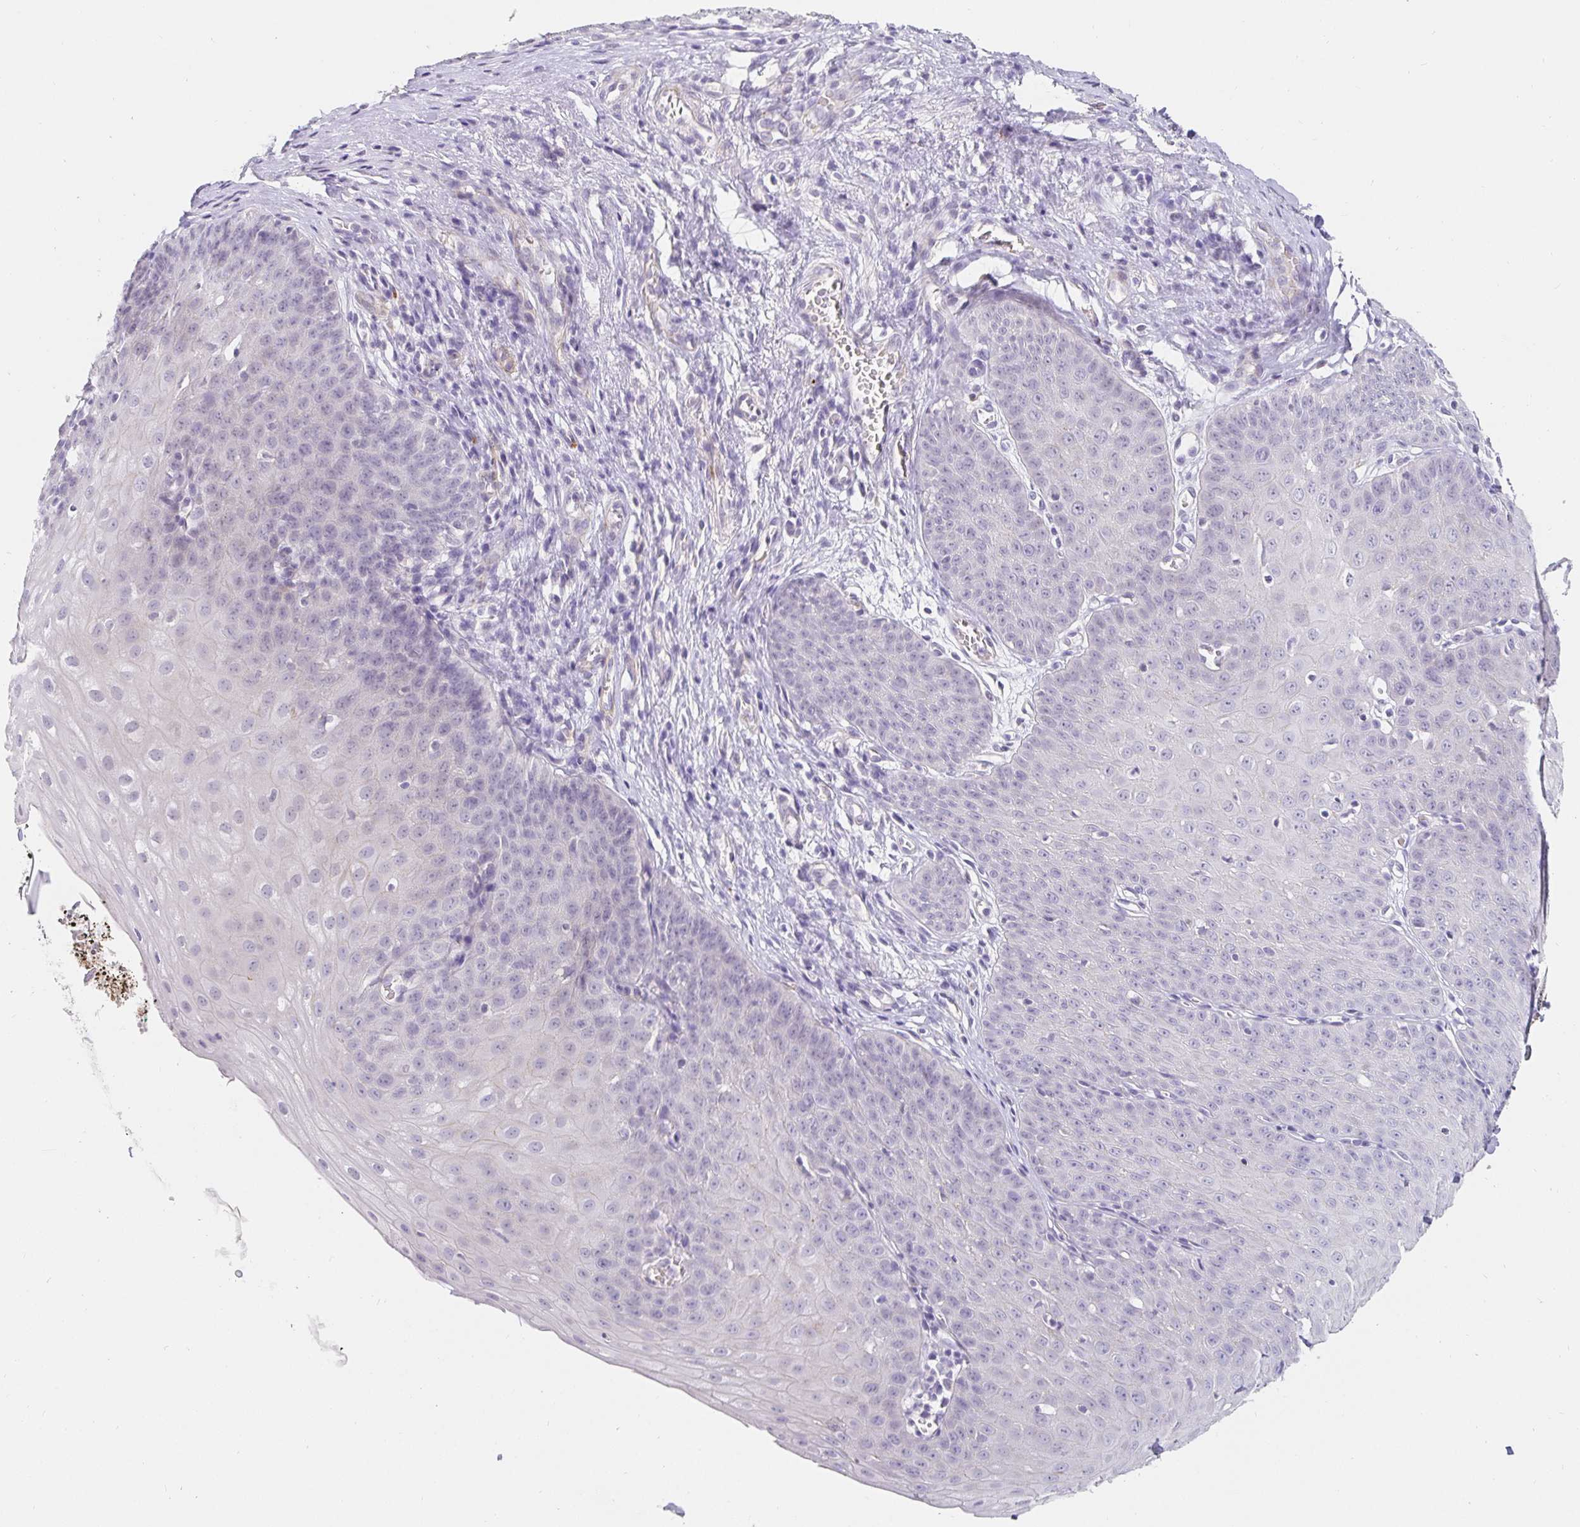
{"staining": {"intensity": "negative", "quantity": "none", "location": "none"}, "tissue": "esophagus", "cell_type": "Squamous epithelial cells", "image_type": "normal", "snomed": [{"axis": "morphology", "description": "Normal tissue, NOS"}, {"axis": "topography", "description": "Esophagus"}], "caption": "Immunohistochemical staining of unremarkable human esophagus displays no significant positivity in squamous epithelial cells.", "gene": "PDX1", "patient": {"sex": "male", "age": 71}}